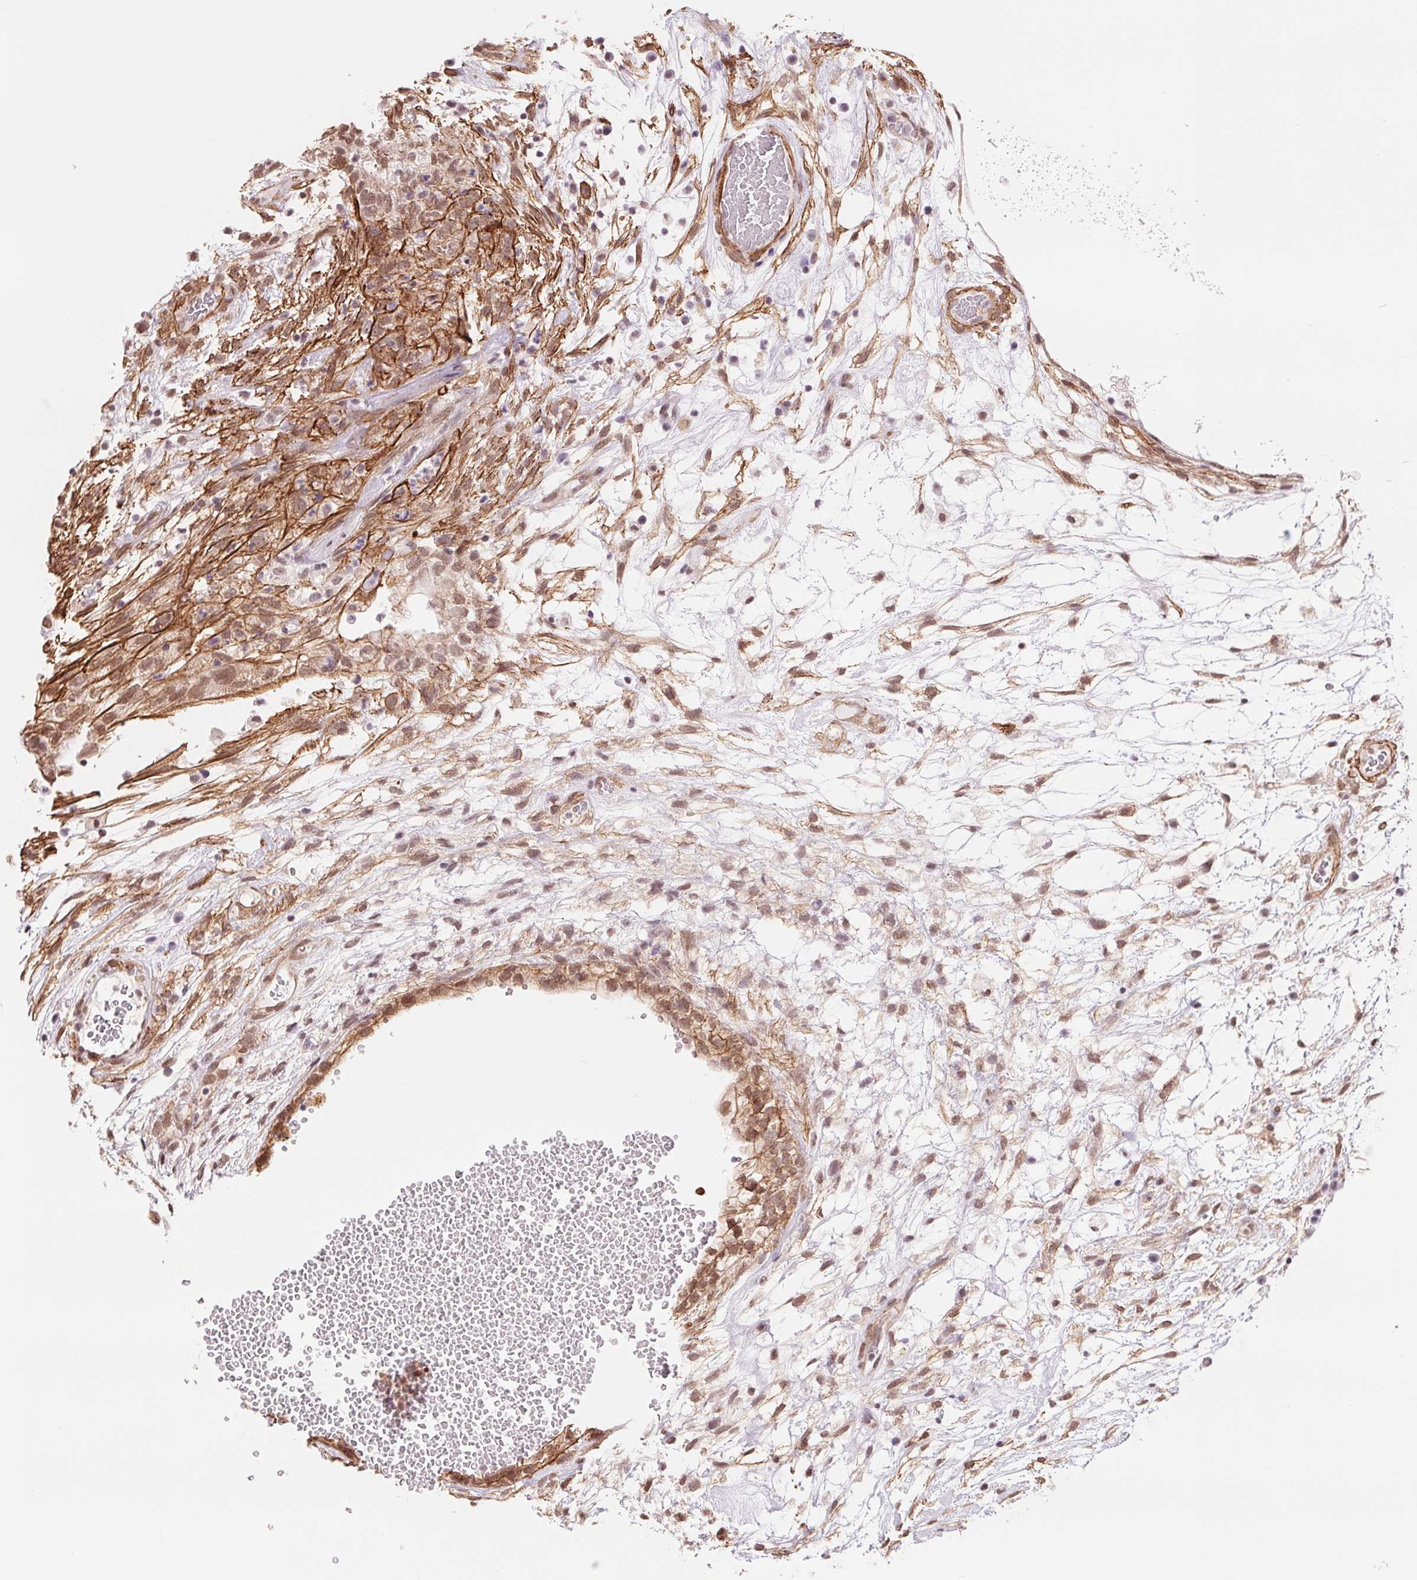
{"staining": {"intensity": "moderate", "quantity": ">75%", "location": "cytoplasmic/membranous,nuclear"}, "tissue": "testis cancer", "cell_type": "Tumor cells", "image_type": "cancer", "snomed": [{"axis": "morphology", "description": "Normal tissue, NOS"}, {"axis": "morphology", "description": "Carcinoma, Embryonal, NOS"}, {"axis": "topography", "description": "Testis"}], "caption": "Protein staining of testis cancer tissue exhibits moderate cytoplasmic/membranous and nuclear positivity in about >75% of tumor cells.", "gene": "BCAT1", "patient": {"sex": "male", "age": 32}}